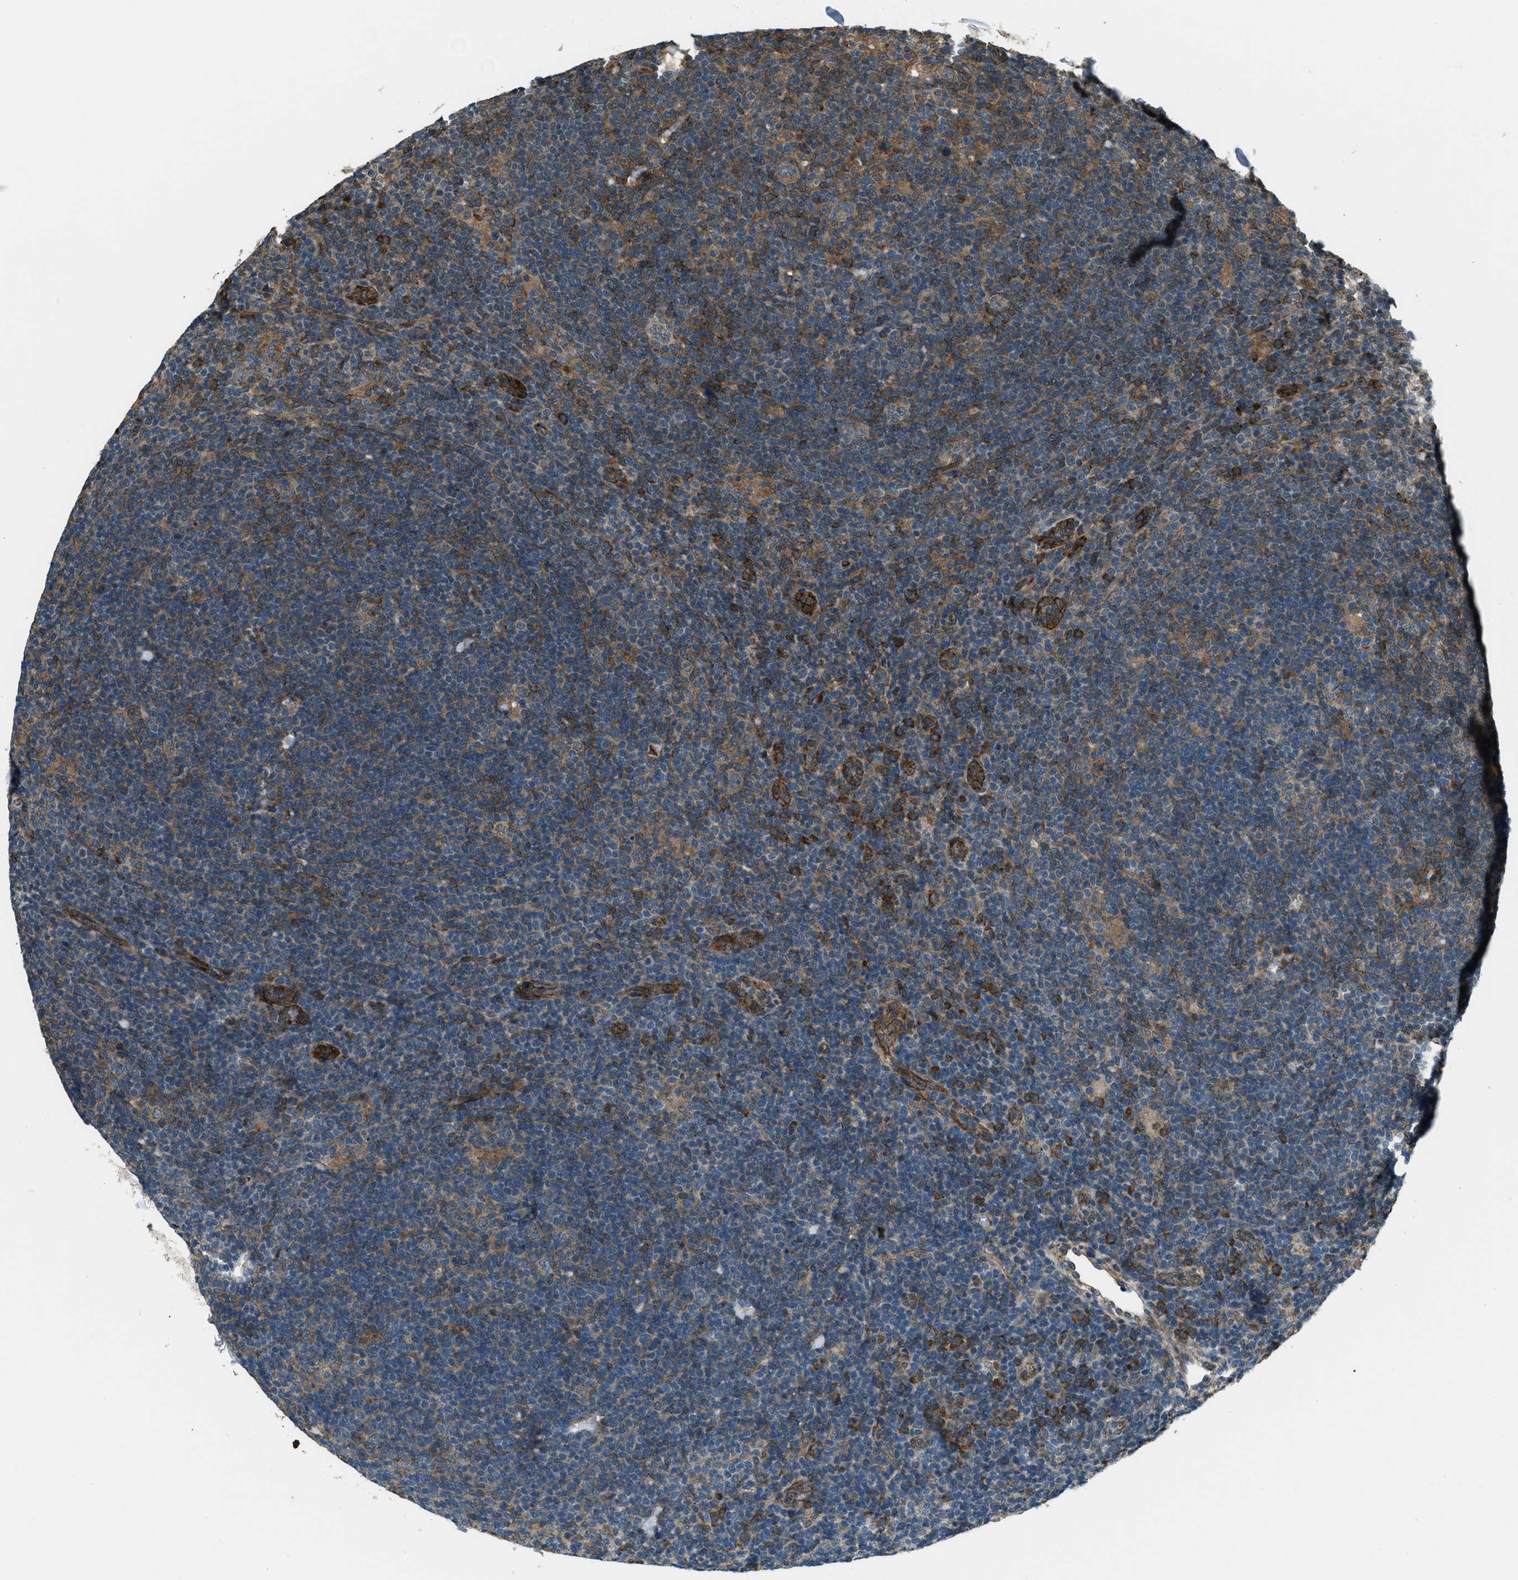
{"staining": {"intensity": "moderate", "quantity": ">75%", "location": "cytoplasmic/membranous"}, "tissue": "lymphoma", "cell_type": "Tumor cells", "image_type": "cancer", "snomed": [{"axis": "morphology", "description": "Hodgkin's disease, NOS"}, {"axis": "topography", "description": "Lymph node"}], "caption": "The histopathology image demonstrates a brown stain indicating the presence of a protein in the cytoplasmic/membranous of tumor cells in lymphoma.", "gene": "SVIL", "patient": {"sex": "female", "age": 57}}